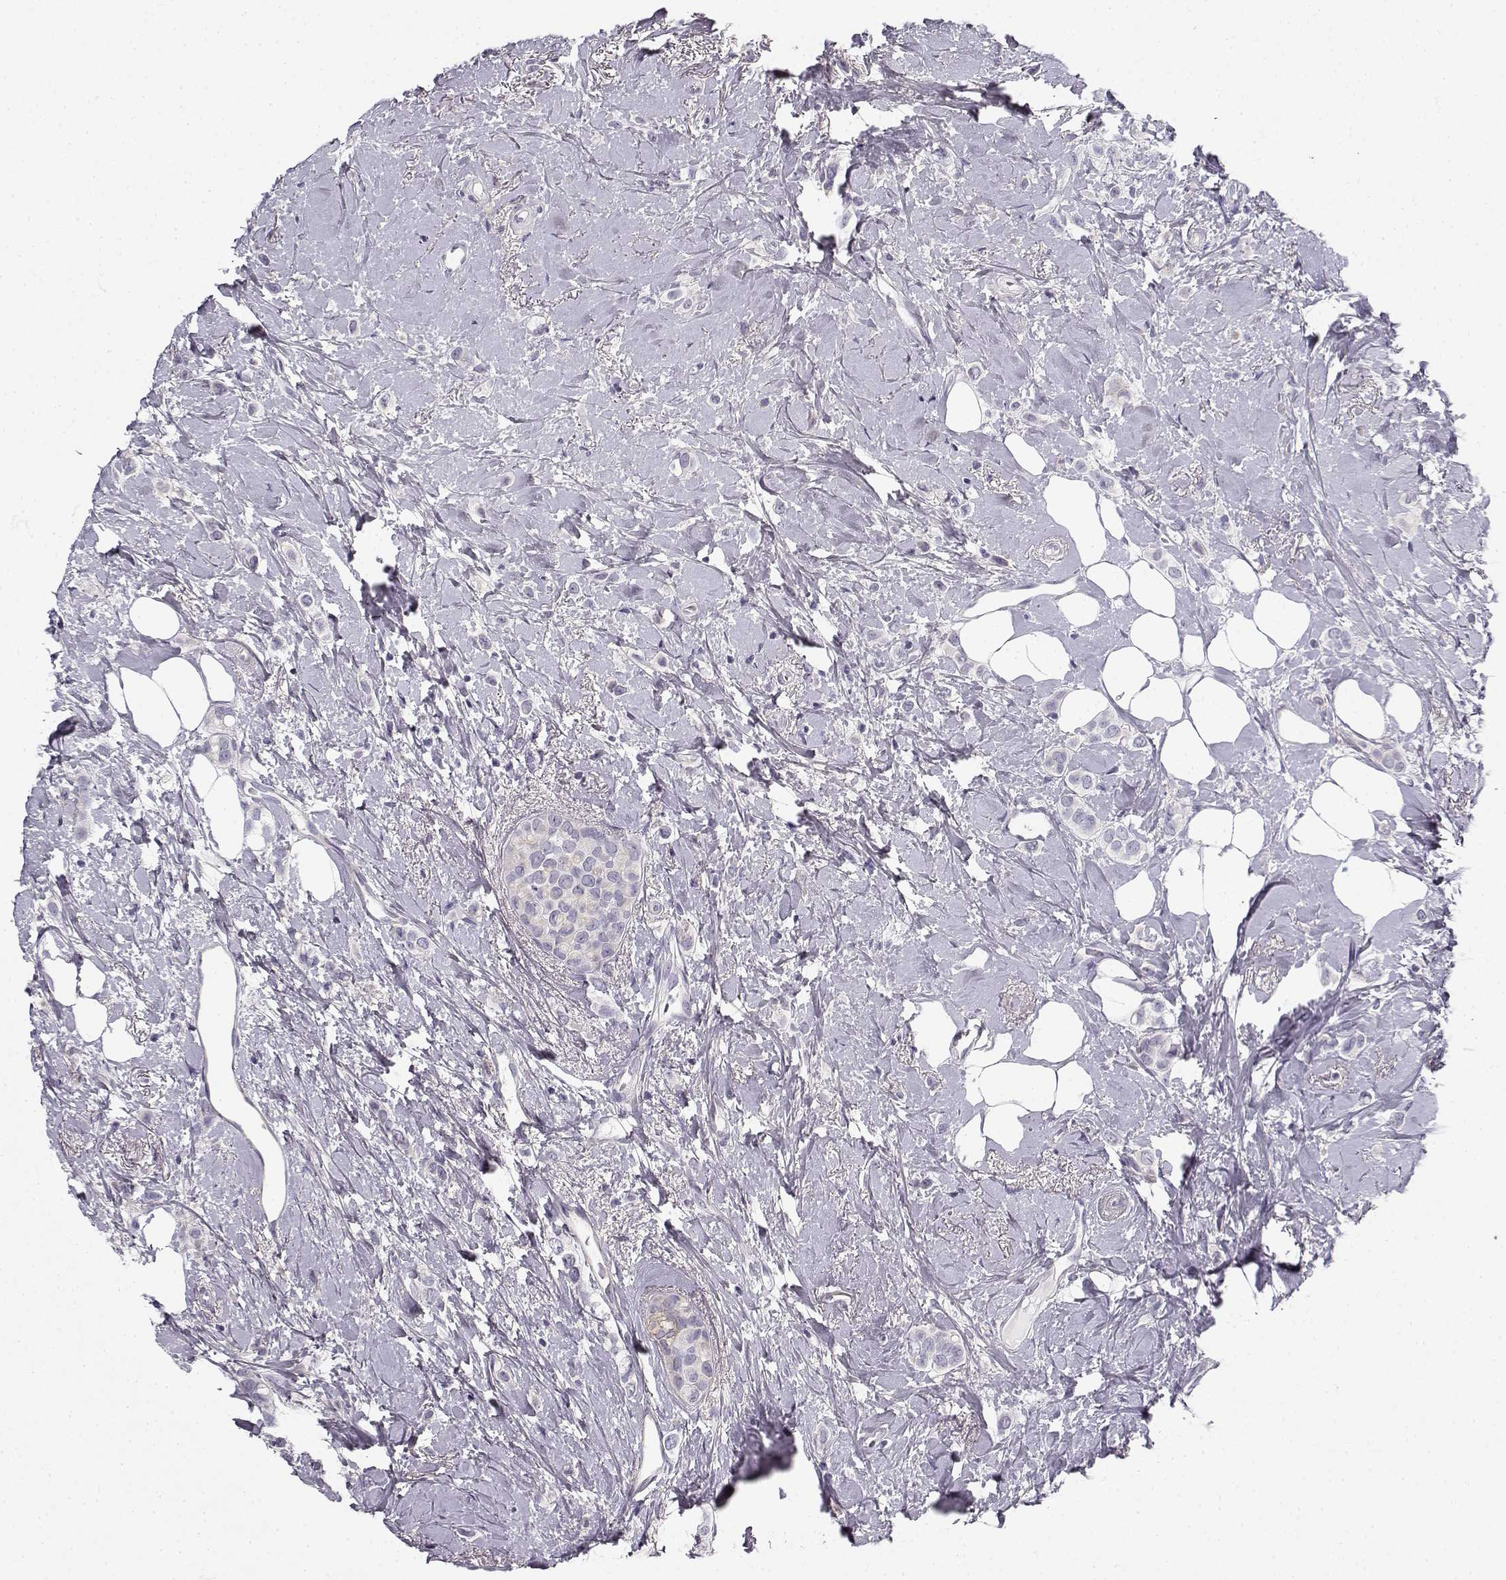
{"staining": {"intensity": "negative", "quantity": "none", "location": "none"}, "tissue": "breast cancer", "cell_type": "Tumor cells", "image_type": "cancer", "snomed": [{"axis": "morphology", "description": "Lobular carcinoma"}, {"axis": "topography", "description": "Breast"}], "caption": "This is an immunohistochemistry (IHC) image of human lobular carcinoma (breast). There is no expression in tumor cells.", "gene": "CREB3L3", "patient": {"sex": "female", "age": 66}}